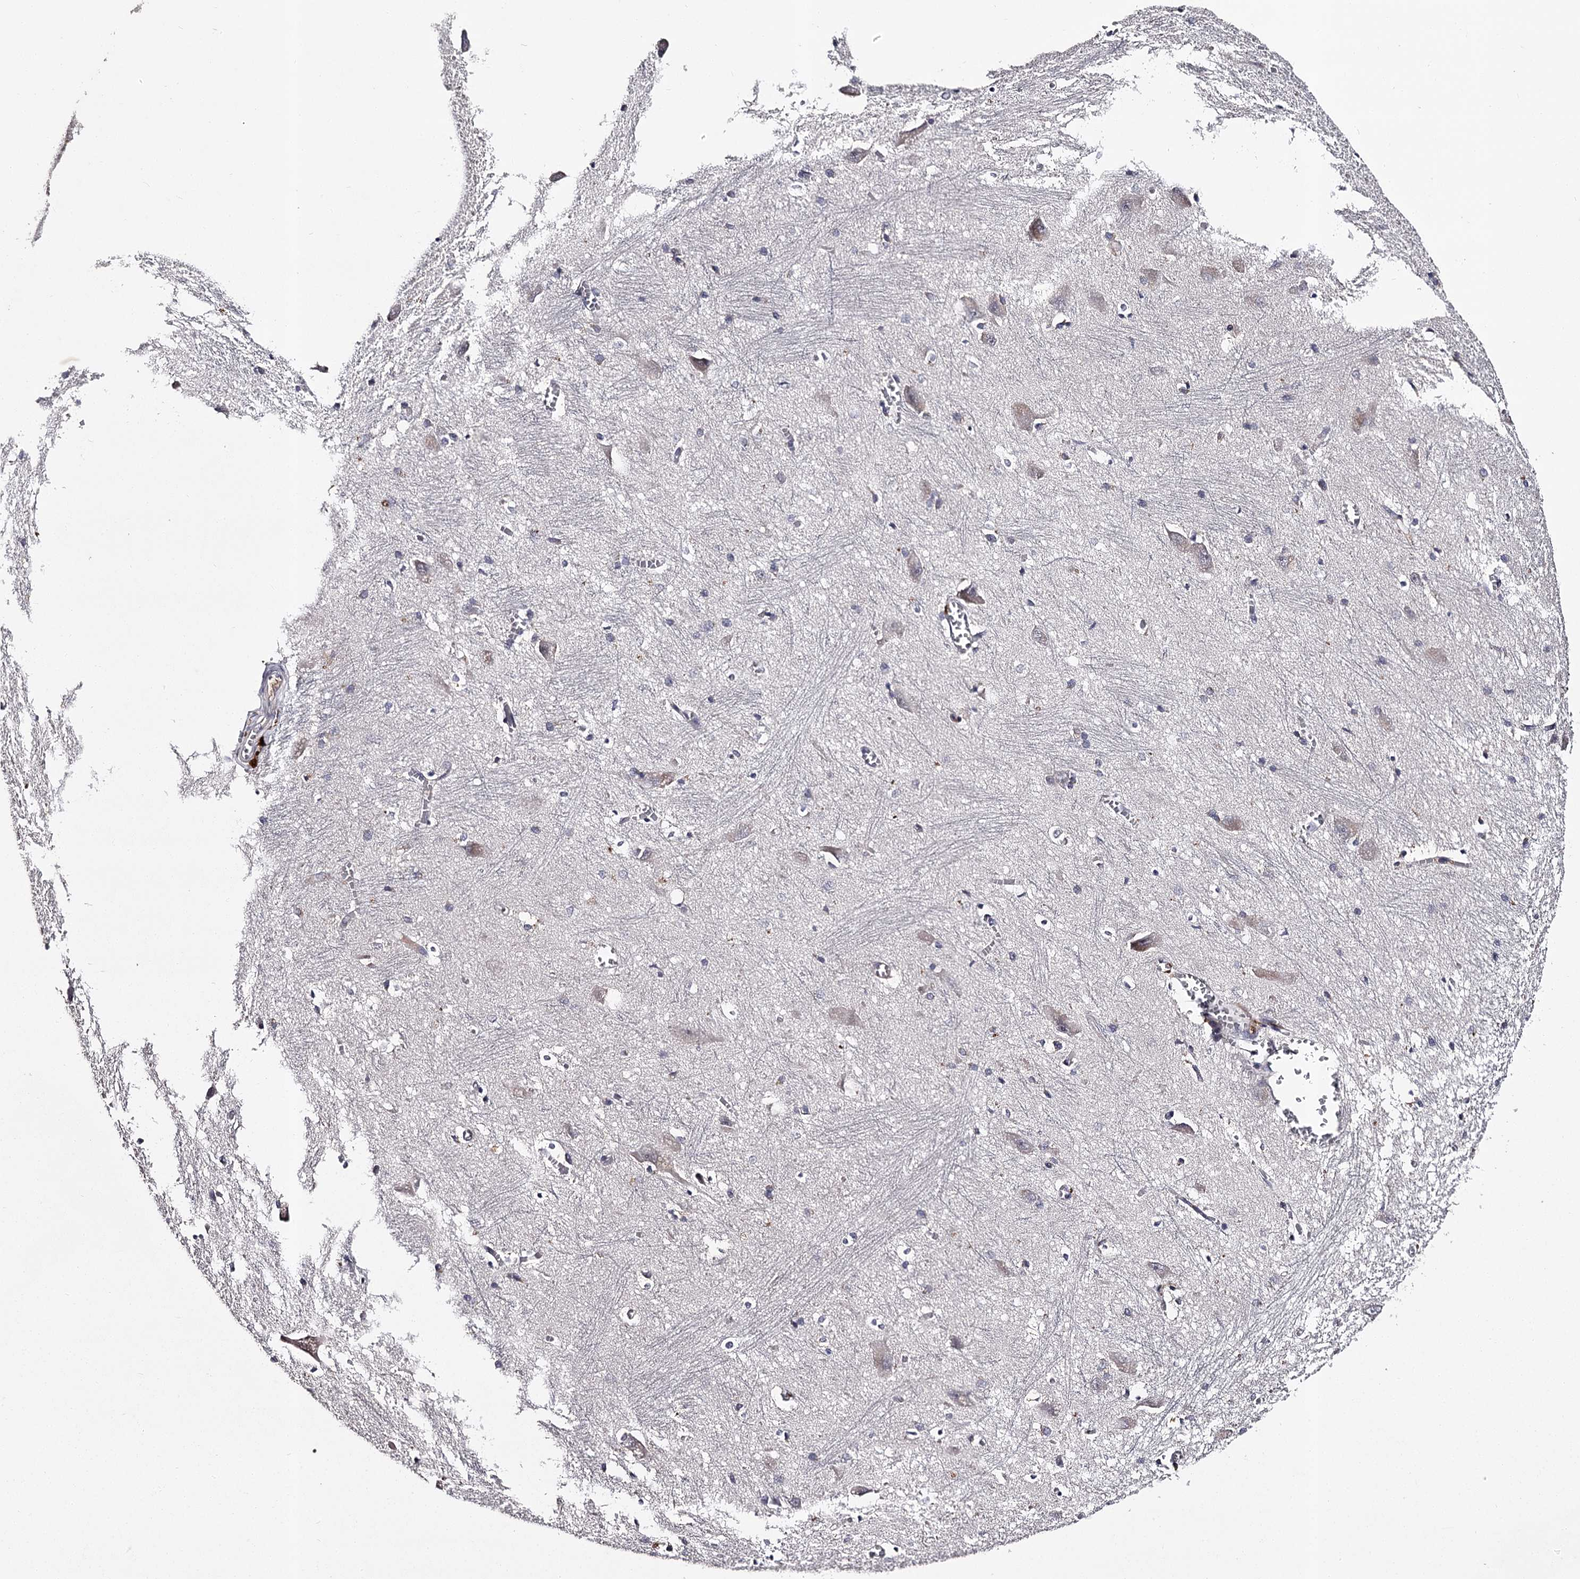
{"staining": {"intensity": "negative", "quantity": "none", "location": "none"}, "tissue": "caudate", "cell_type": "Glial cells", "image_type": "normal", "snomed": [{"axis": "morphology", "description": "Normal tissue, NOS"}, {"axis": "topography", "description": "Lateral ventricle wall"}], "caption": "The immunohistochemistry (IHC) image has no significant staining in glial cells of caudate. (Immunohistochemistry, brightfield microscopy, high magnification).", "gene": "RASSF6", "patient": {"sex": "male", "age": 37}}